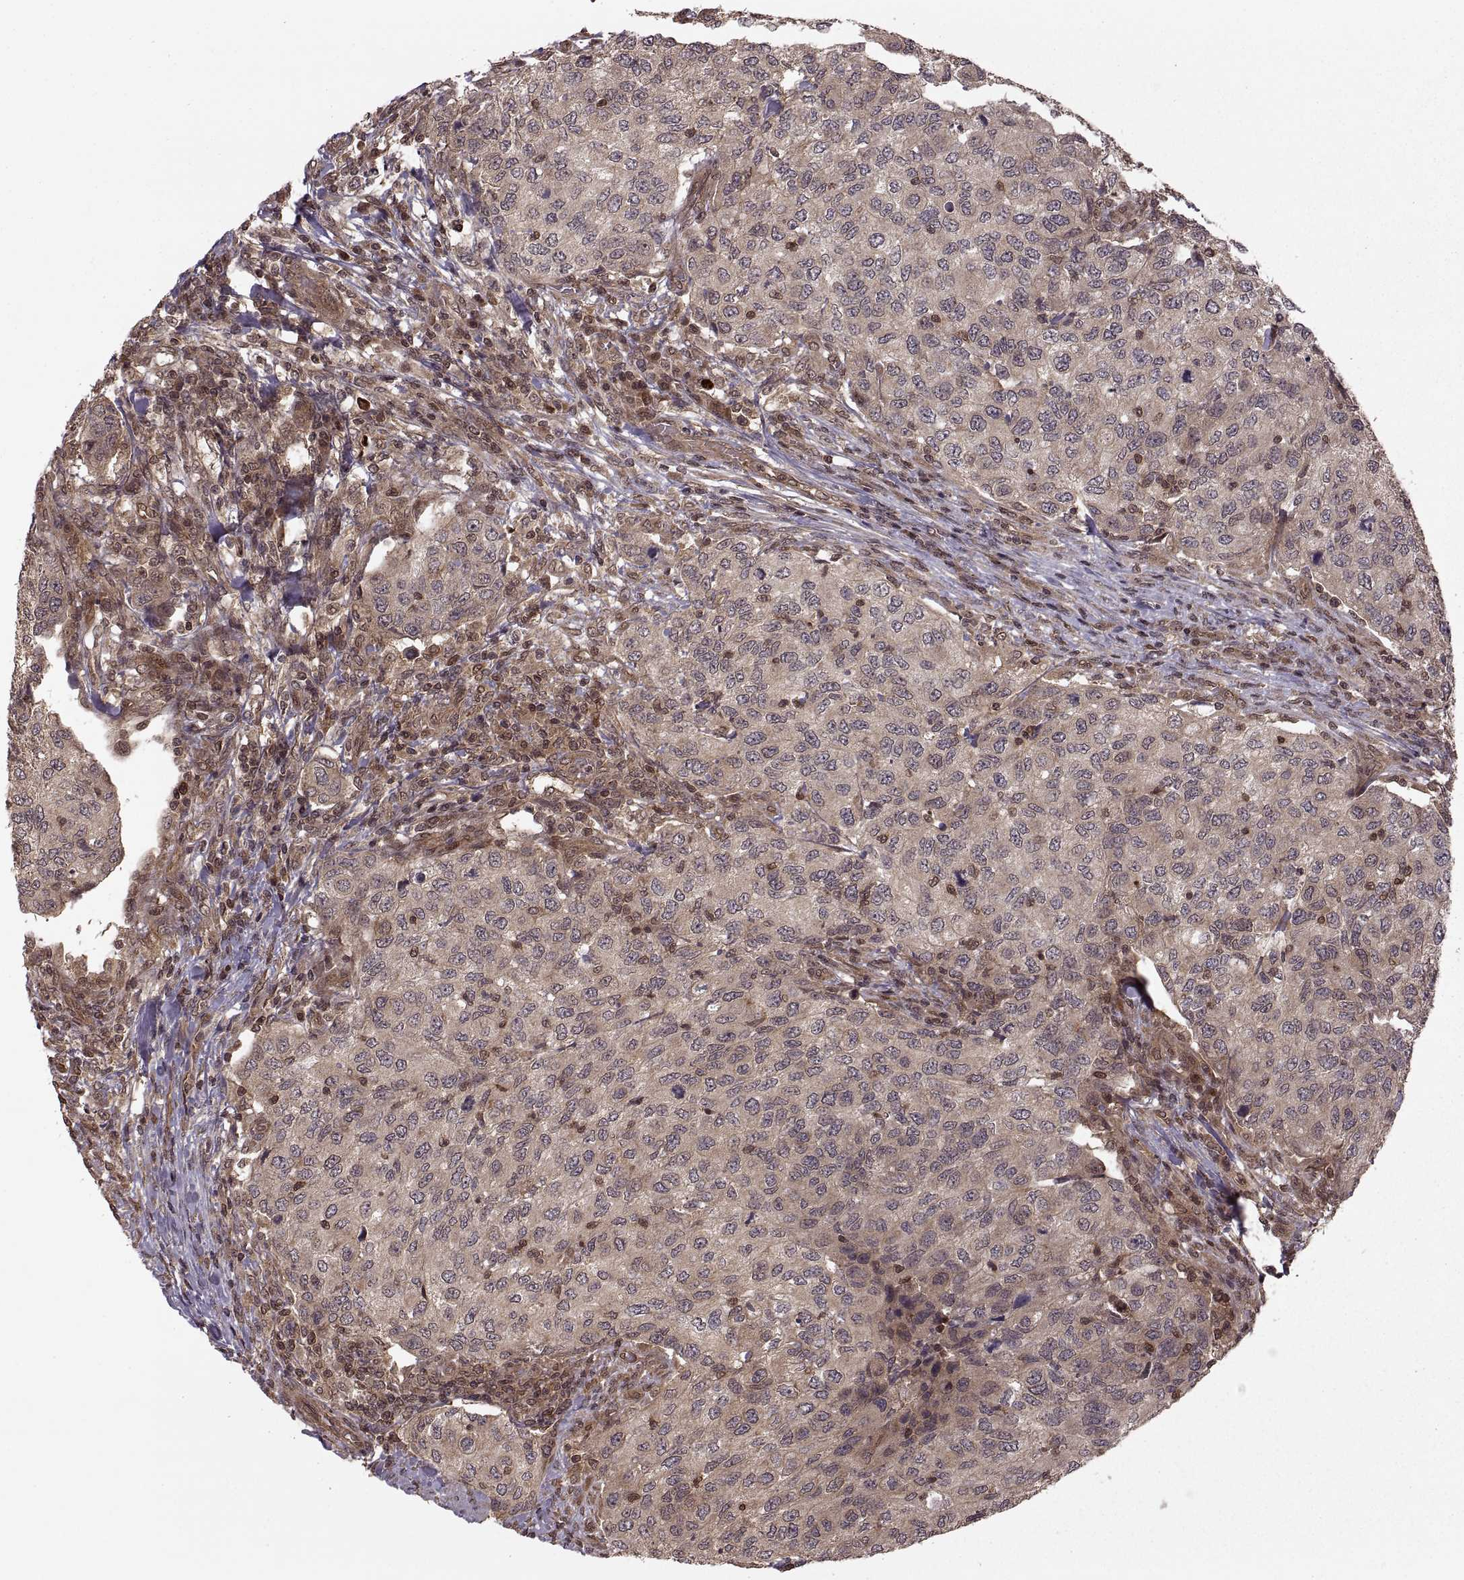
{"staining": {"intensity": "weak", "quantity": ">75%", "location": "cytoplasmic/membranous"}, "tissue": "urothelial cancer", "cell_type": "Tumor cells", "image_type": "cancer", "snomed": [{"axis": "morphology", "description": "Urothelial carcinoma, High grade"}, {"axis": "topography", "description": "Urinary bladder"}], "caption": "Human urothelial cancer stained for a protein (brown) demonstrates weak cytoplasmic/membranous positive expression in about >75% of tumor cells.", "gene": "DEDD", "patient": {"sex": "female", "age": 78}}